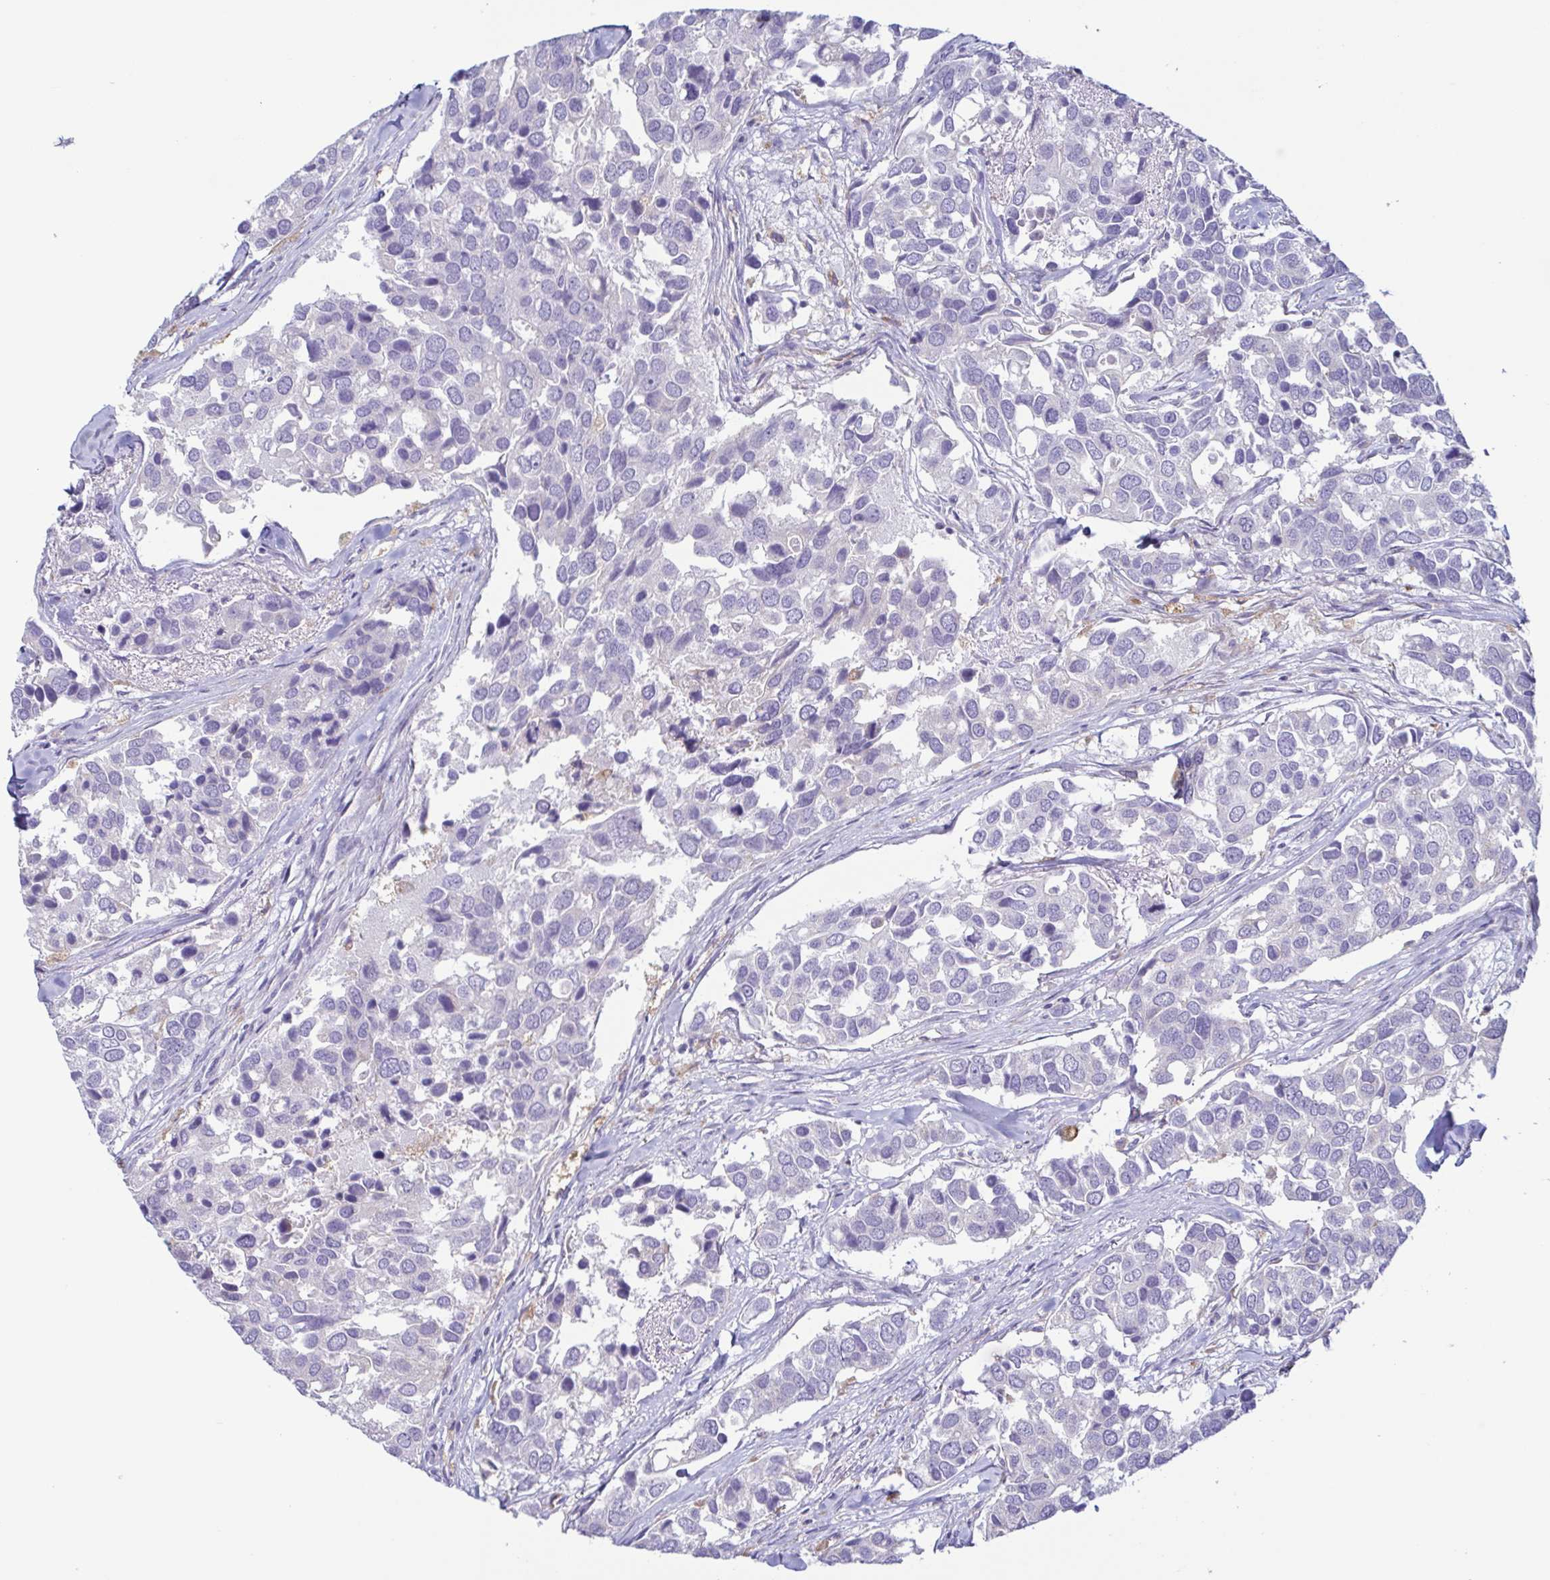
{"staining": {"intensity": "negative", "quantity": "none", "location": "none"}, "tissue": "breast cancer", "cell_type": "Tumor cells", "image_type": "cancer", "snomed": [{"axis": "morphology", "description": "Duct carcinoma"}, {"axis": "topography", "description": "Breast"}], "caption": "There is no significant positivity in tumor cells of invasive ductal carcinoma (breast). Brightfield microscopy of immunohistochemistry (IHC) stained with DAB (3,3'-diaminobenzidine) (brown) and hematoxylin (blue), captured at high magnification.", "gene": "ATP6V1G2", "patient": {"sex": "female", "age": 83}}